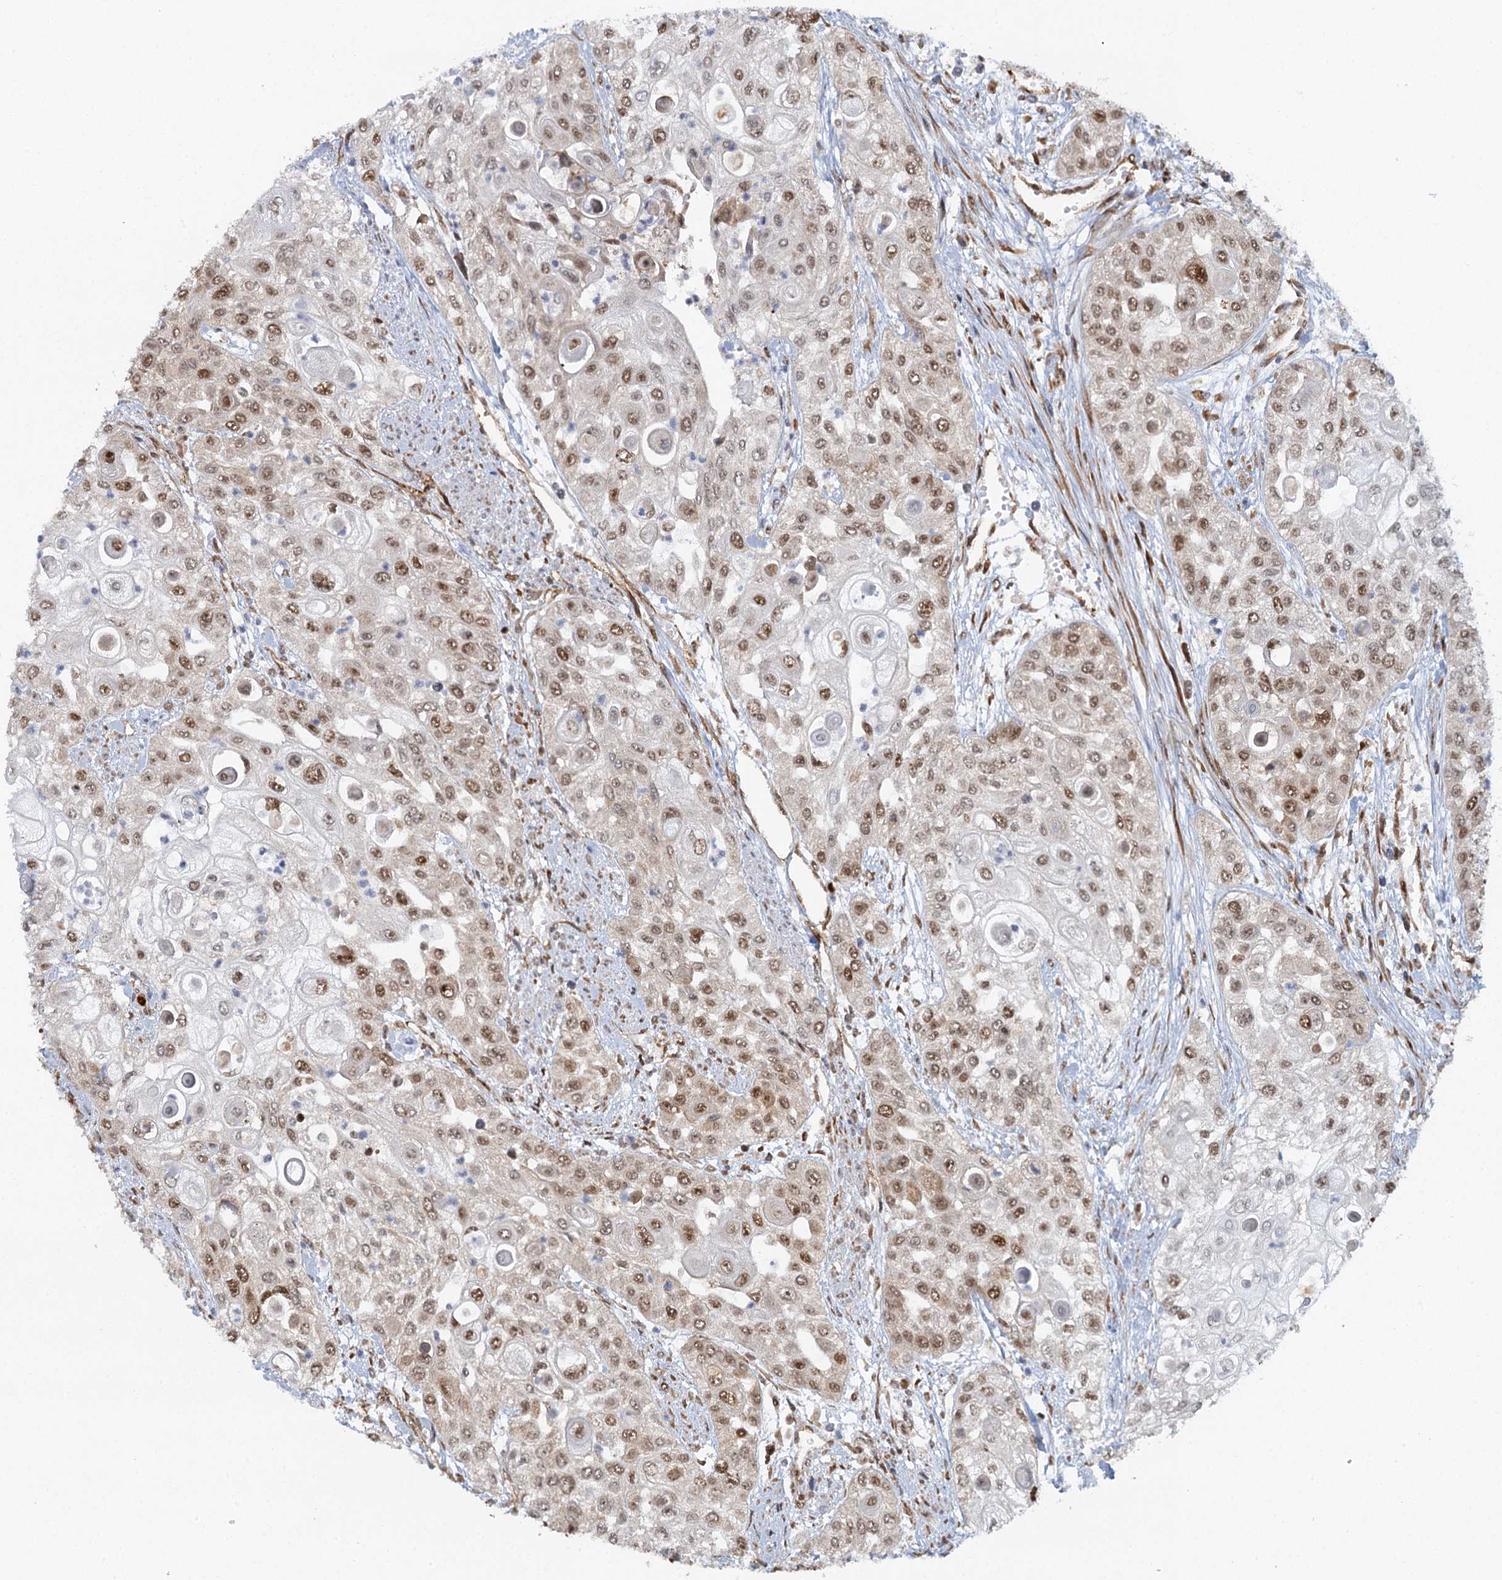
{"staining": {"intensity": "moderate", "quantity": ">75%", "location": "nuclear"}, "tissue": "urothelial cancer", "cell_type": "Tumor cells", "image_type": "cancer", "snomed": [{"axis": "morphology", "description": "Urothelial carcinoma, High grade"}, {"axis": "topography", "description": "Urinary bladder"}], "caption": "An immunohistochemistry (IHC) micrograph of tumor tissue is shown. Protein staining in brown highlights moderate nuclear positivity in urothelial cancer within tumor cells.", "gene": "GPATCH11", "patient": {"sex": "female", "age": 79}}